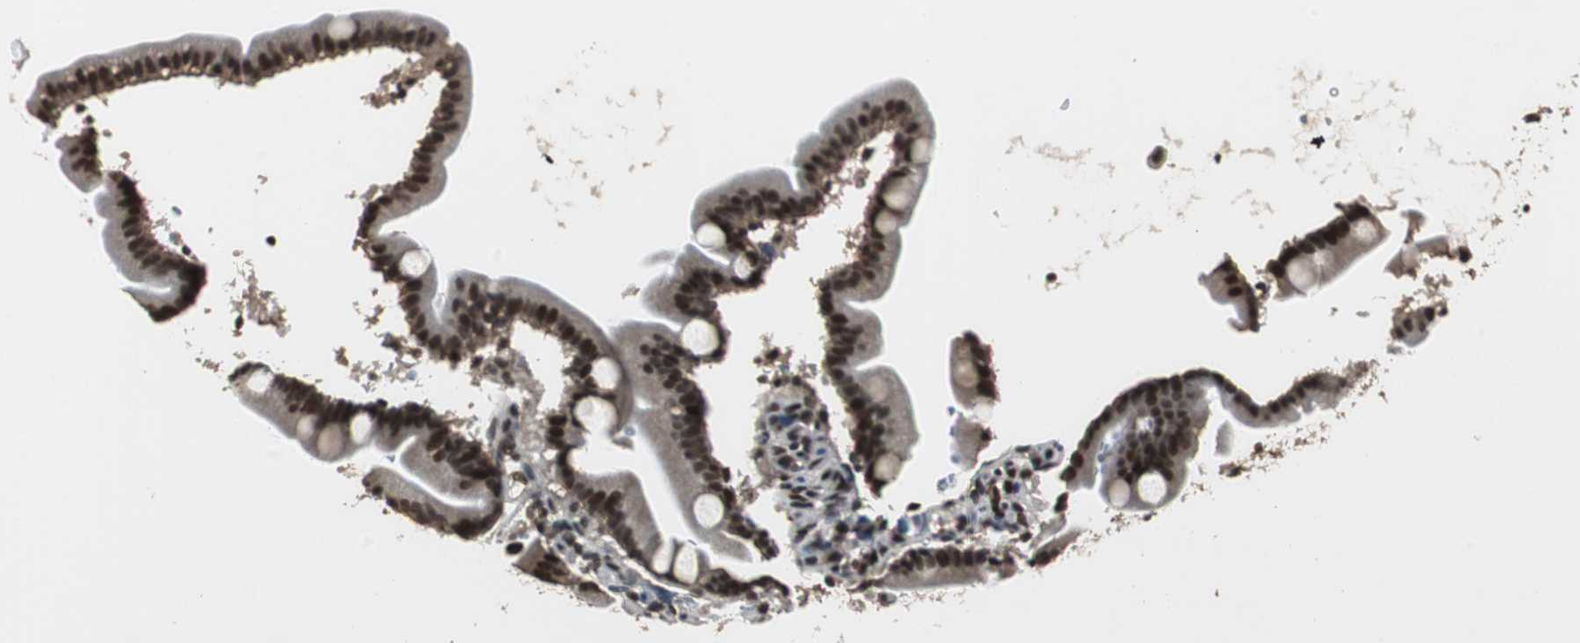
{"staining": {"intensity": "strong", "quantity": ">75%", "location": "nuclear"}, "tissue": "duodenum", "cell_type": "Glandular cells", "image_type": "normal", "snomed": [{"axis": "morphology", "description": "Normal tissue, NOS"}, {"axis": "topography", "description": "Duodenum"}], "caption": "Immunohistochemistry image of normal duodenum stained for a protein (brown), which reveals high levels of strong nuclear expression in approximately >75% of glandular cells.", "gene": "CDK9", "patient": {"sex": "male", "age": 54}}